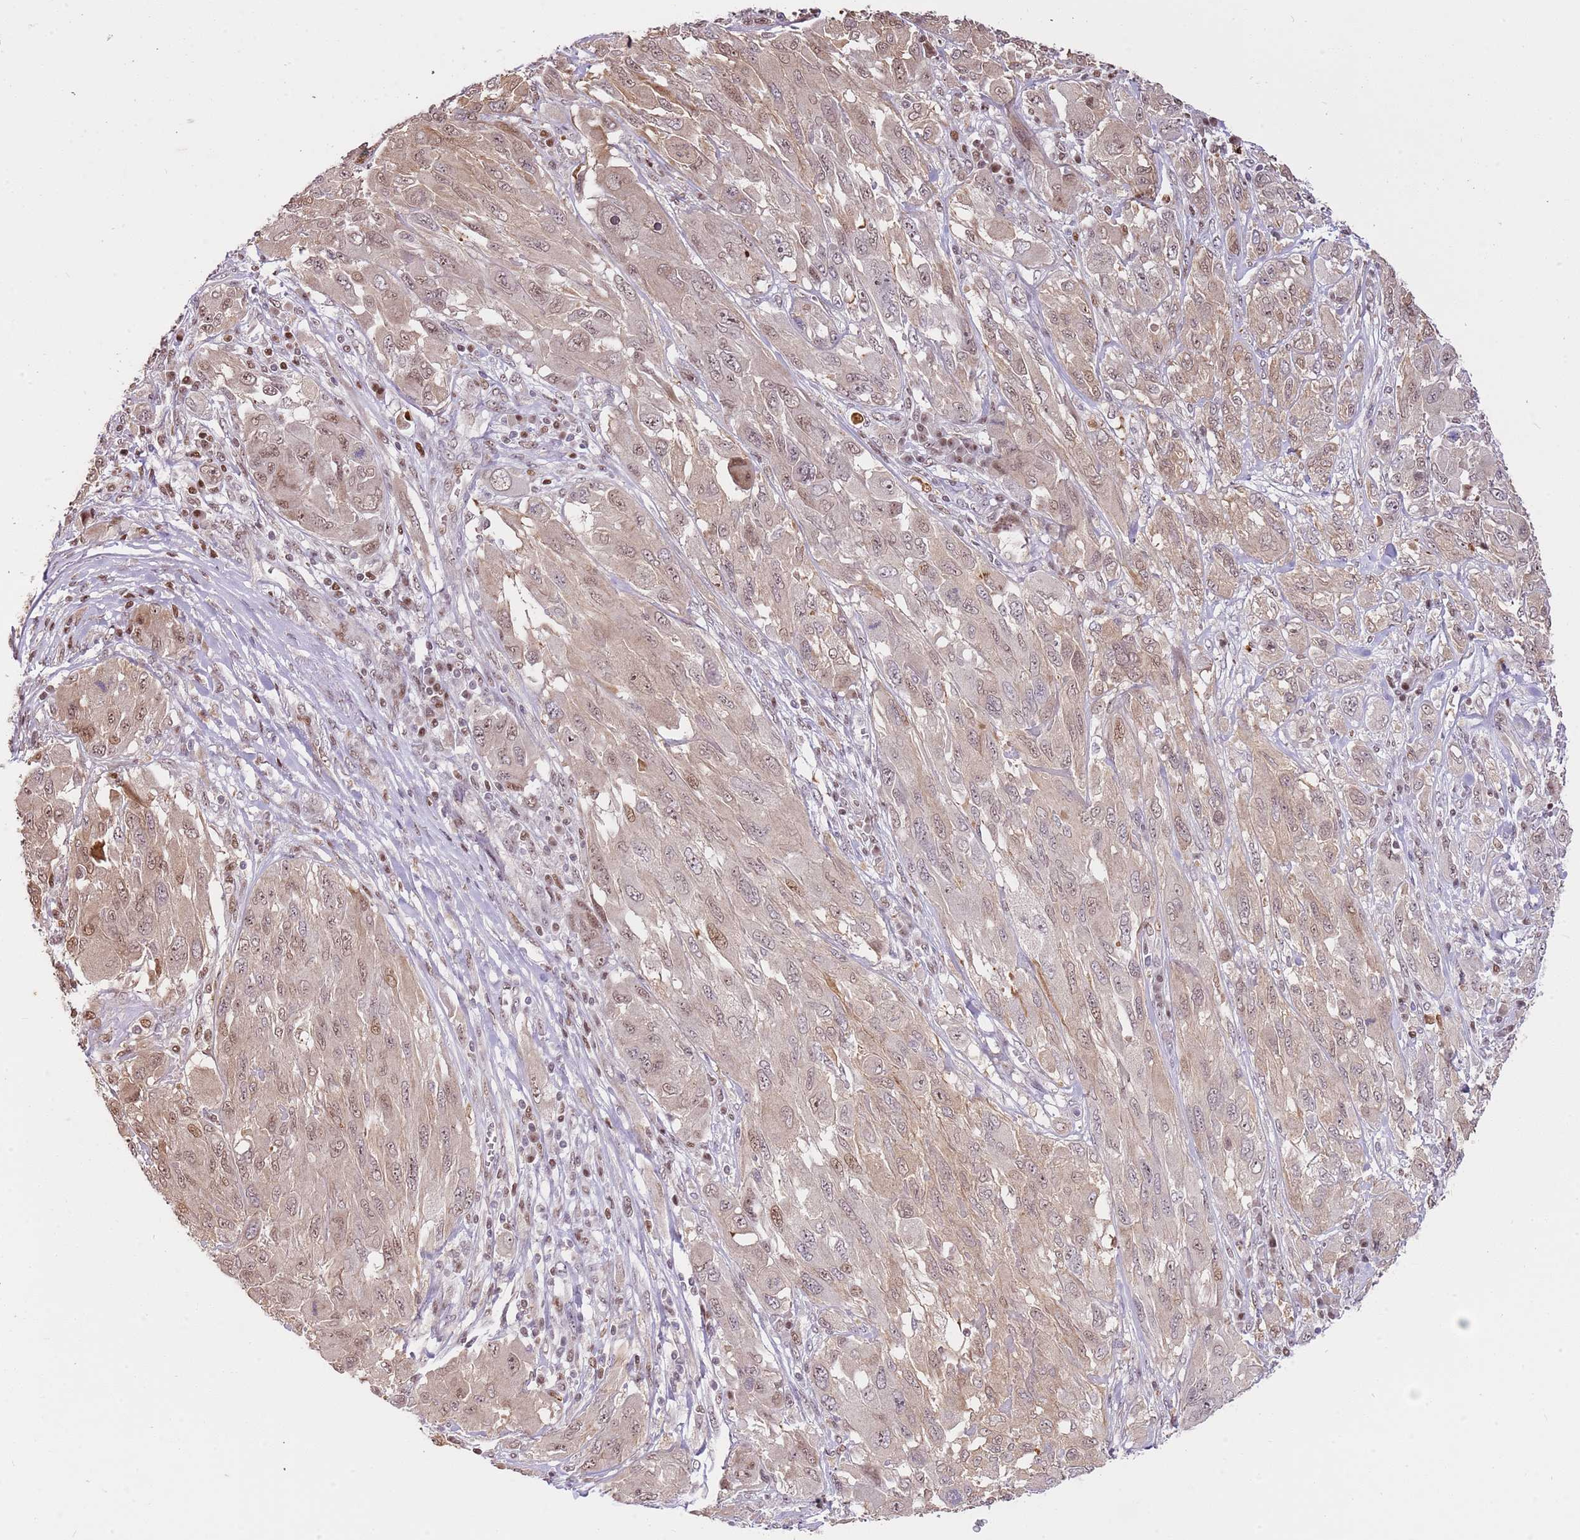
{"staining": {"intensity": "moderate", "quantity": ">75%", "location": "cytoplasmic/membranous,nuclear"}, "tissue": "melanoma", "cell_type": "Tumor cells", "image_type": "cancer", "snomed": [{"axis": "morphology", "description": "Malignant melanoma, NOS"}, {"axis": "topography", "description": "Skin"}], "caption": "Approximately >75% of tumor cells in human melanoma demonstrate moderate cytoplasmic/membranous and nuclear protein expression as visualized by brown immunohistochemical staining.", "gene": "RFK", "patient": {"sex": "female", "age": 91}}